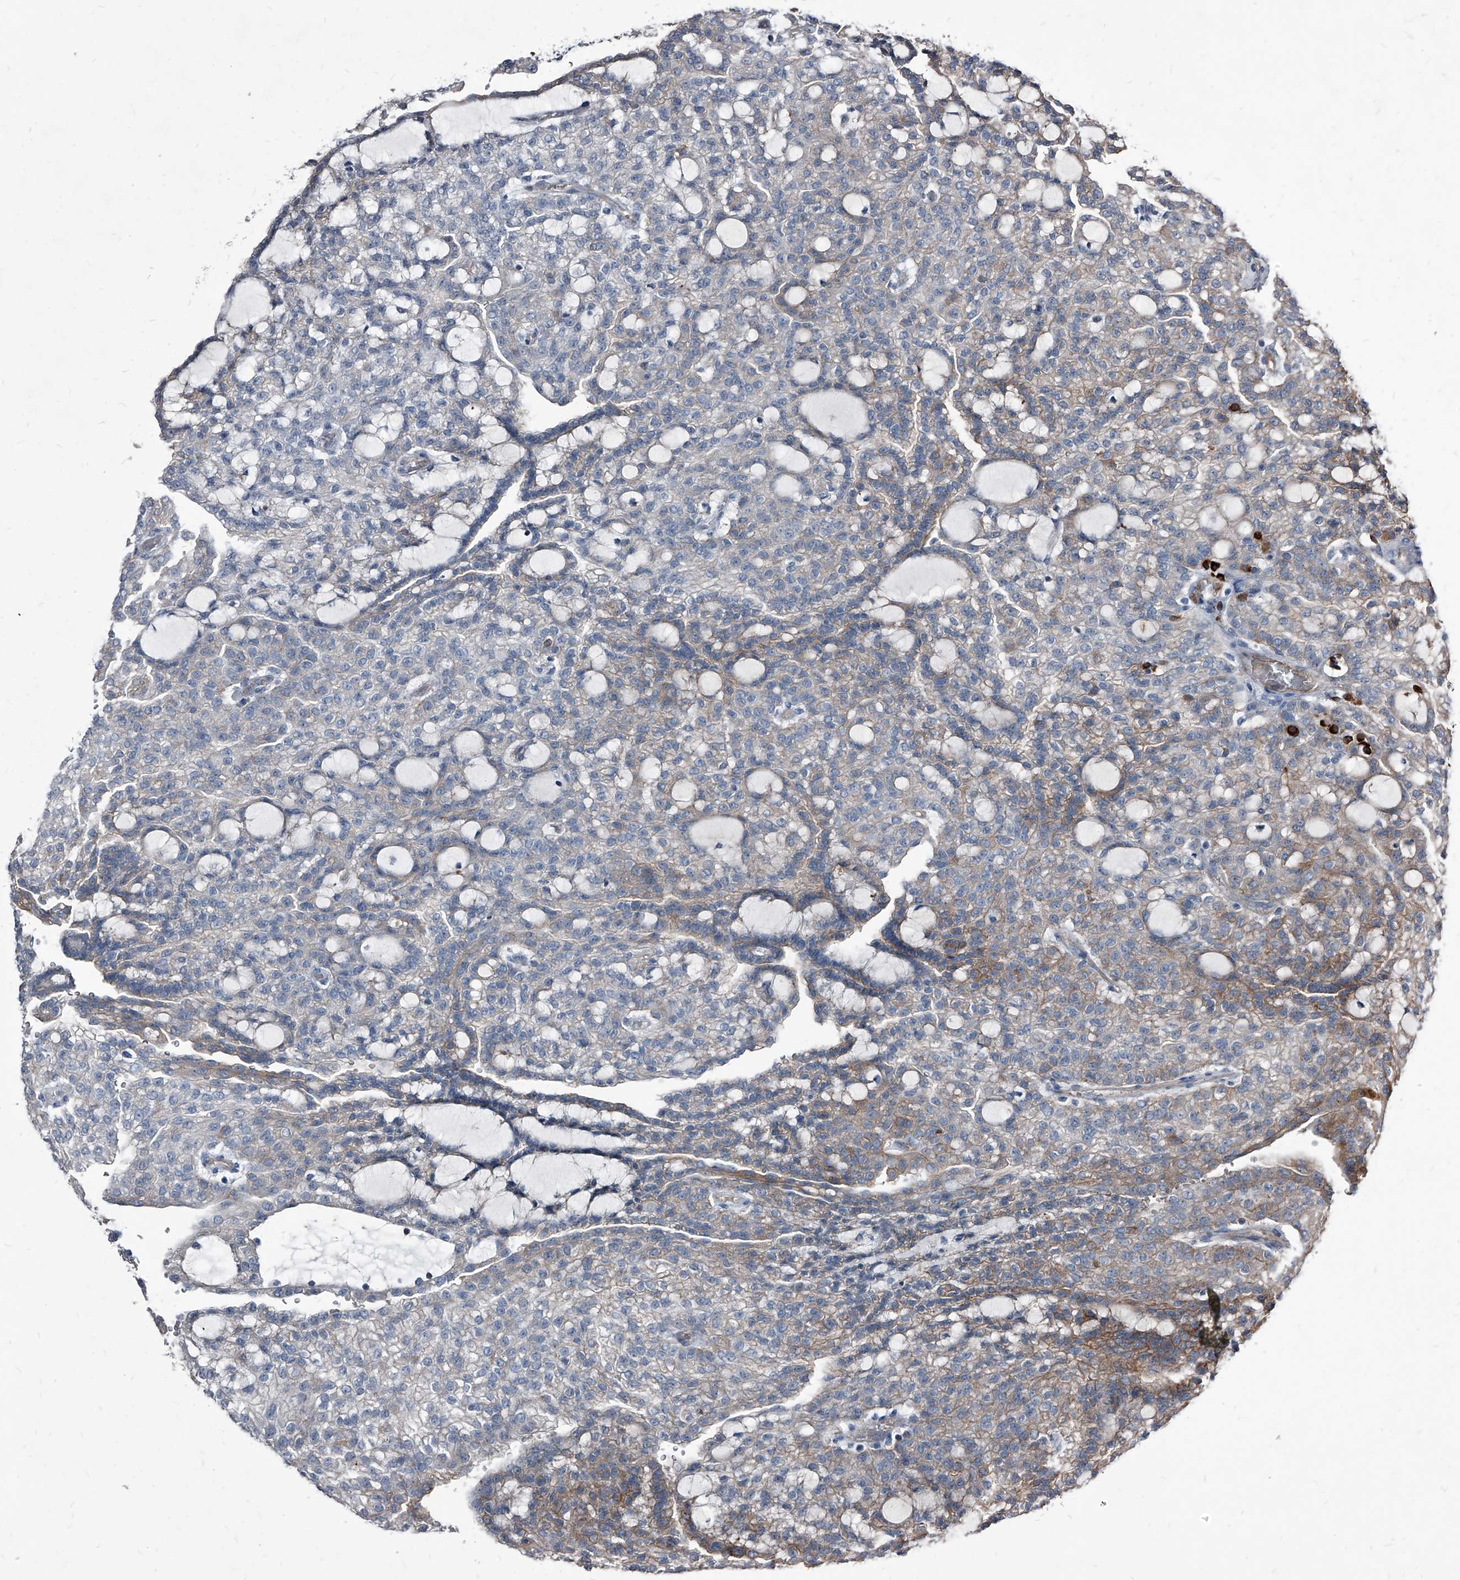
{"staining": {"intensity": "weak", "quantity": "25%-75%", "location": "cytoplasmic/membranous"}, "tissue": "renal cancer", "cell_type": "Tumor cells", "image_type": "cancer", "snomed": [{"axis": "morphology", "description": "Adenocarcinoma, NOS"}, {"axis": "topography", "description": "Kidney"}], "caption": "This photomicrograph displays IHC staining of human renal cancer, with low weak cytoplasmic/membranous expression in approximately 25%-75% of tumor cells.", "gene": "PGLYRP3", "patient": {"sex": "male", "age": 63}}